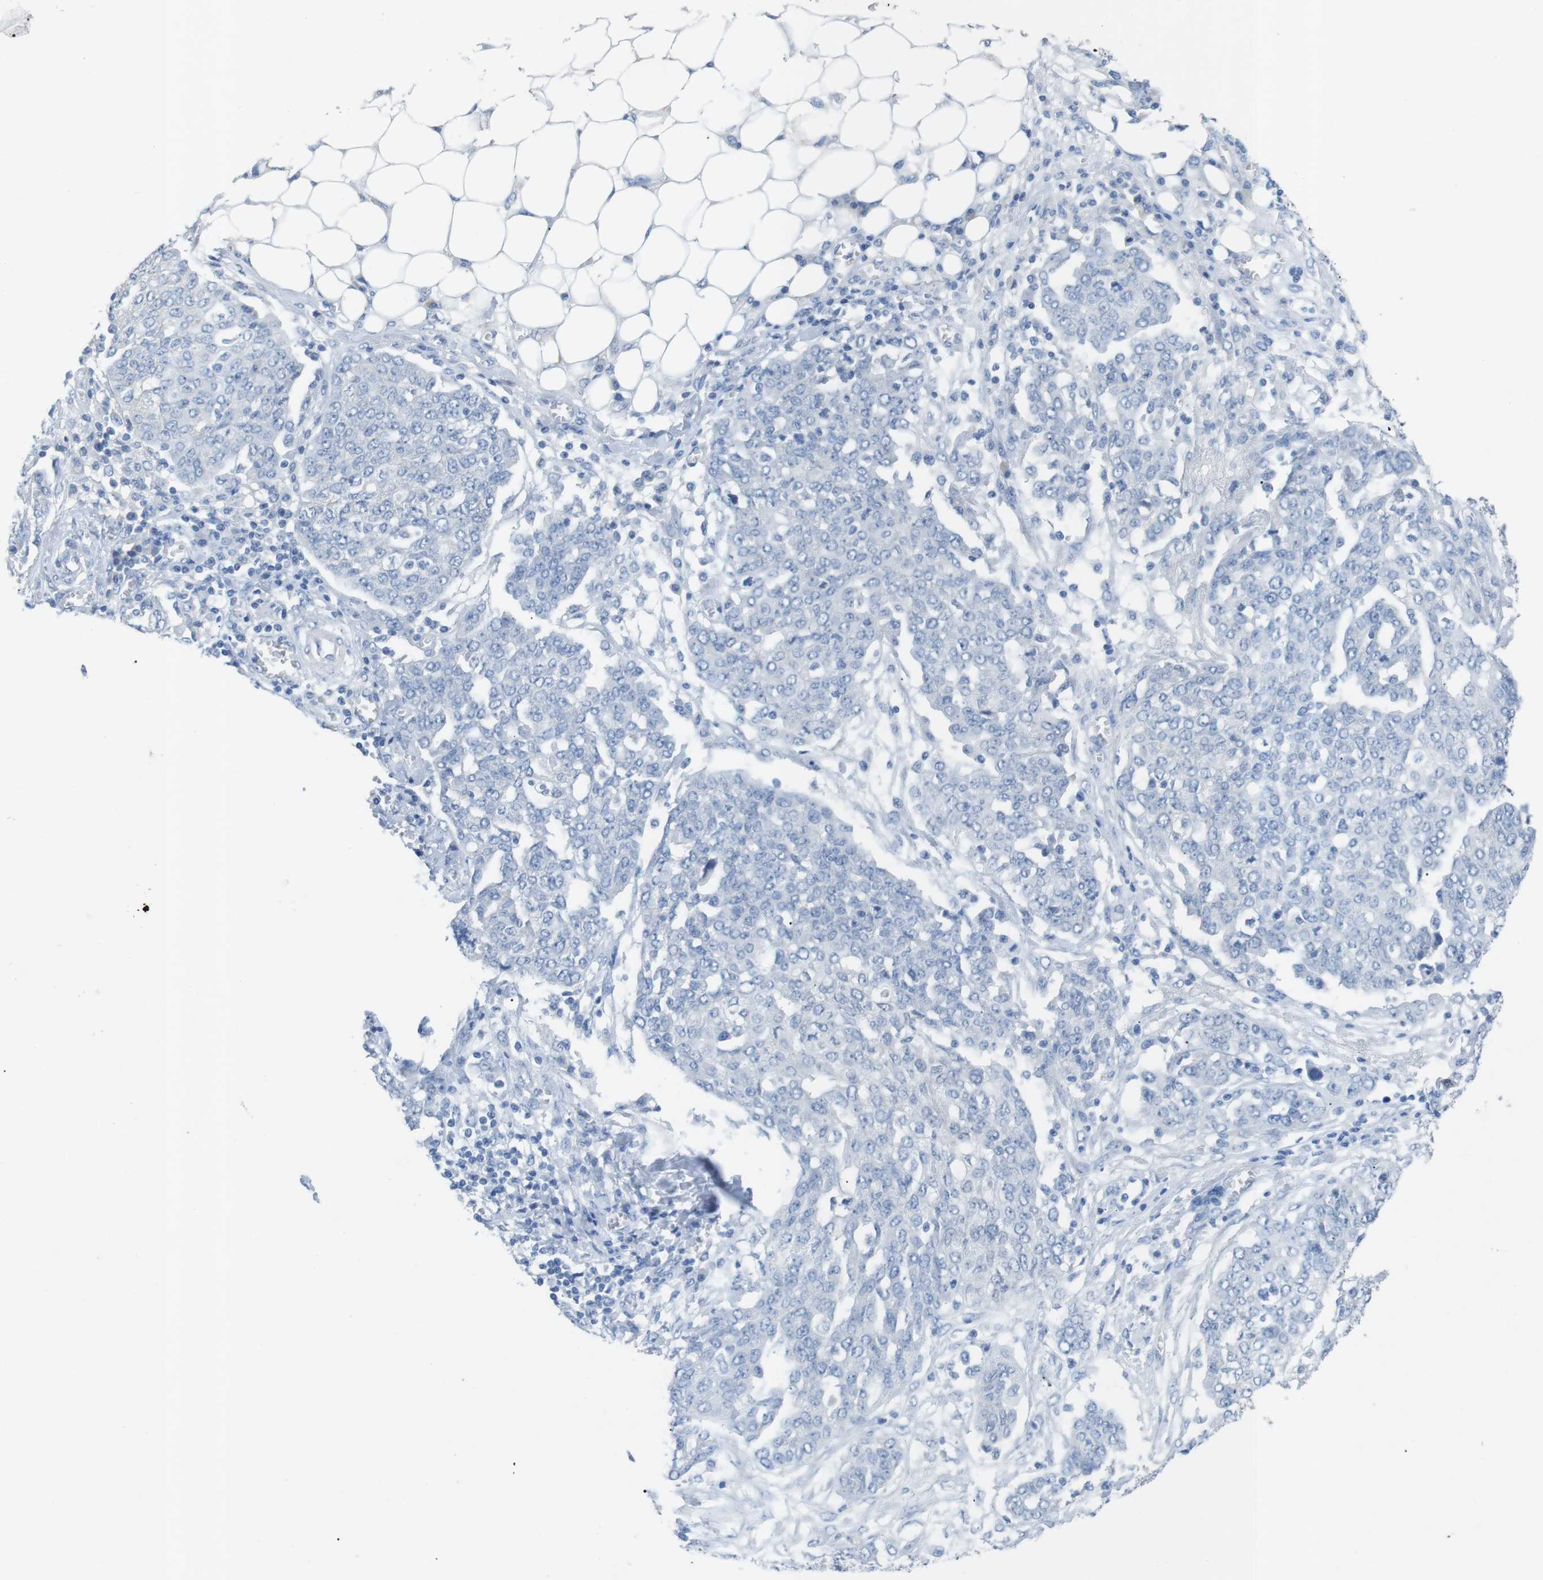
{"staining": {"intensity": "negative", "quantity": "none", "location": "none"}, "tissue": "ovarian cancer", "cell_type": "Tumor cells", "image_type": "cancer", "snomed": [{"axis": "morphology", "description": "Cystadenocarcinoma, serous, NOS"}, {"axis": "topography", "description": "Soft tissue"}, {"axis": "topography", "description": "Ovary"}], "caption": "DAB (3,3'-diaminobenzidine) immunohistochemical staining of ovarian serous cystadenocarcinoma shows no significant staining in tumor cells.", "gene": "SALL4", "patient": {"sex": "female", "age": 57}}